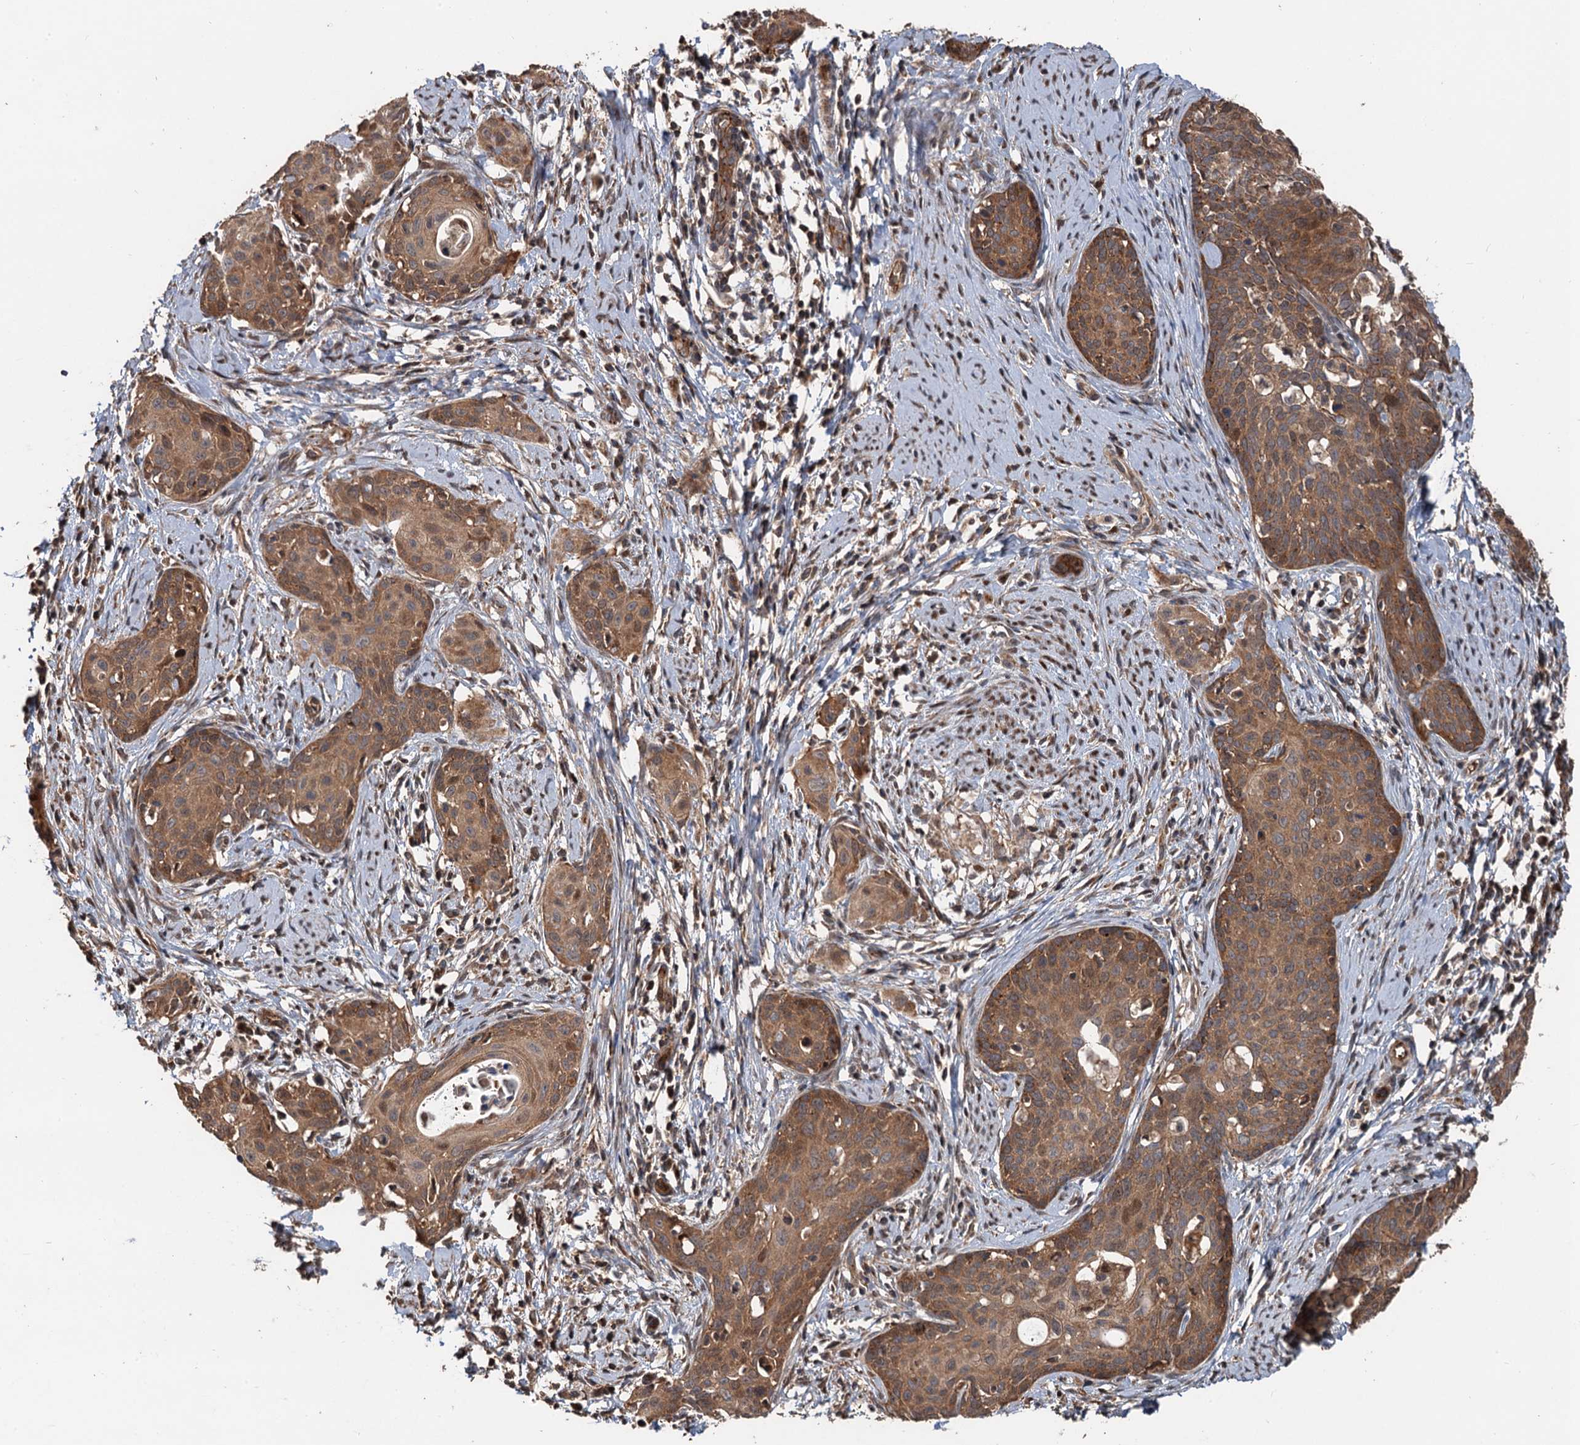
{"staining": {"intensity": "moderate", "quantity": ">75%", "location": "cytoplasmic/membranous"}, "tissue": "cervical cancer", "cell_type": "Tumor cells", "image_type": "cancer", "snomed": [{"axis": "morphology", "description": "Squamous cell carcinoma, NOS"}, {"axis": "topography", "description": "Cervix"}], "caption": "Cervical cancer (squamous cell carcinoma) stained for a protein reveals moderate cytoplasmic/membranous positivity in tumor cells.", "gene": "DEXI", "patient": {"sex": "female", "age": 52}}